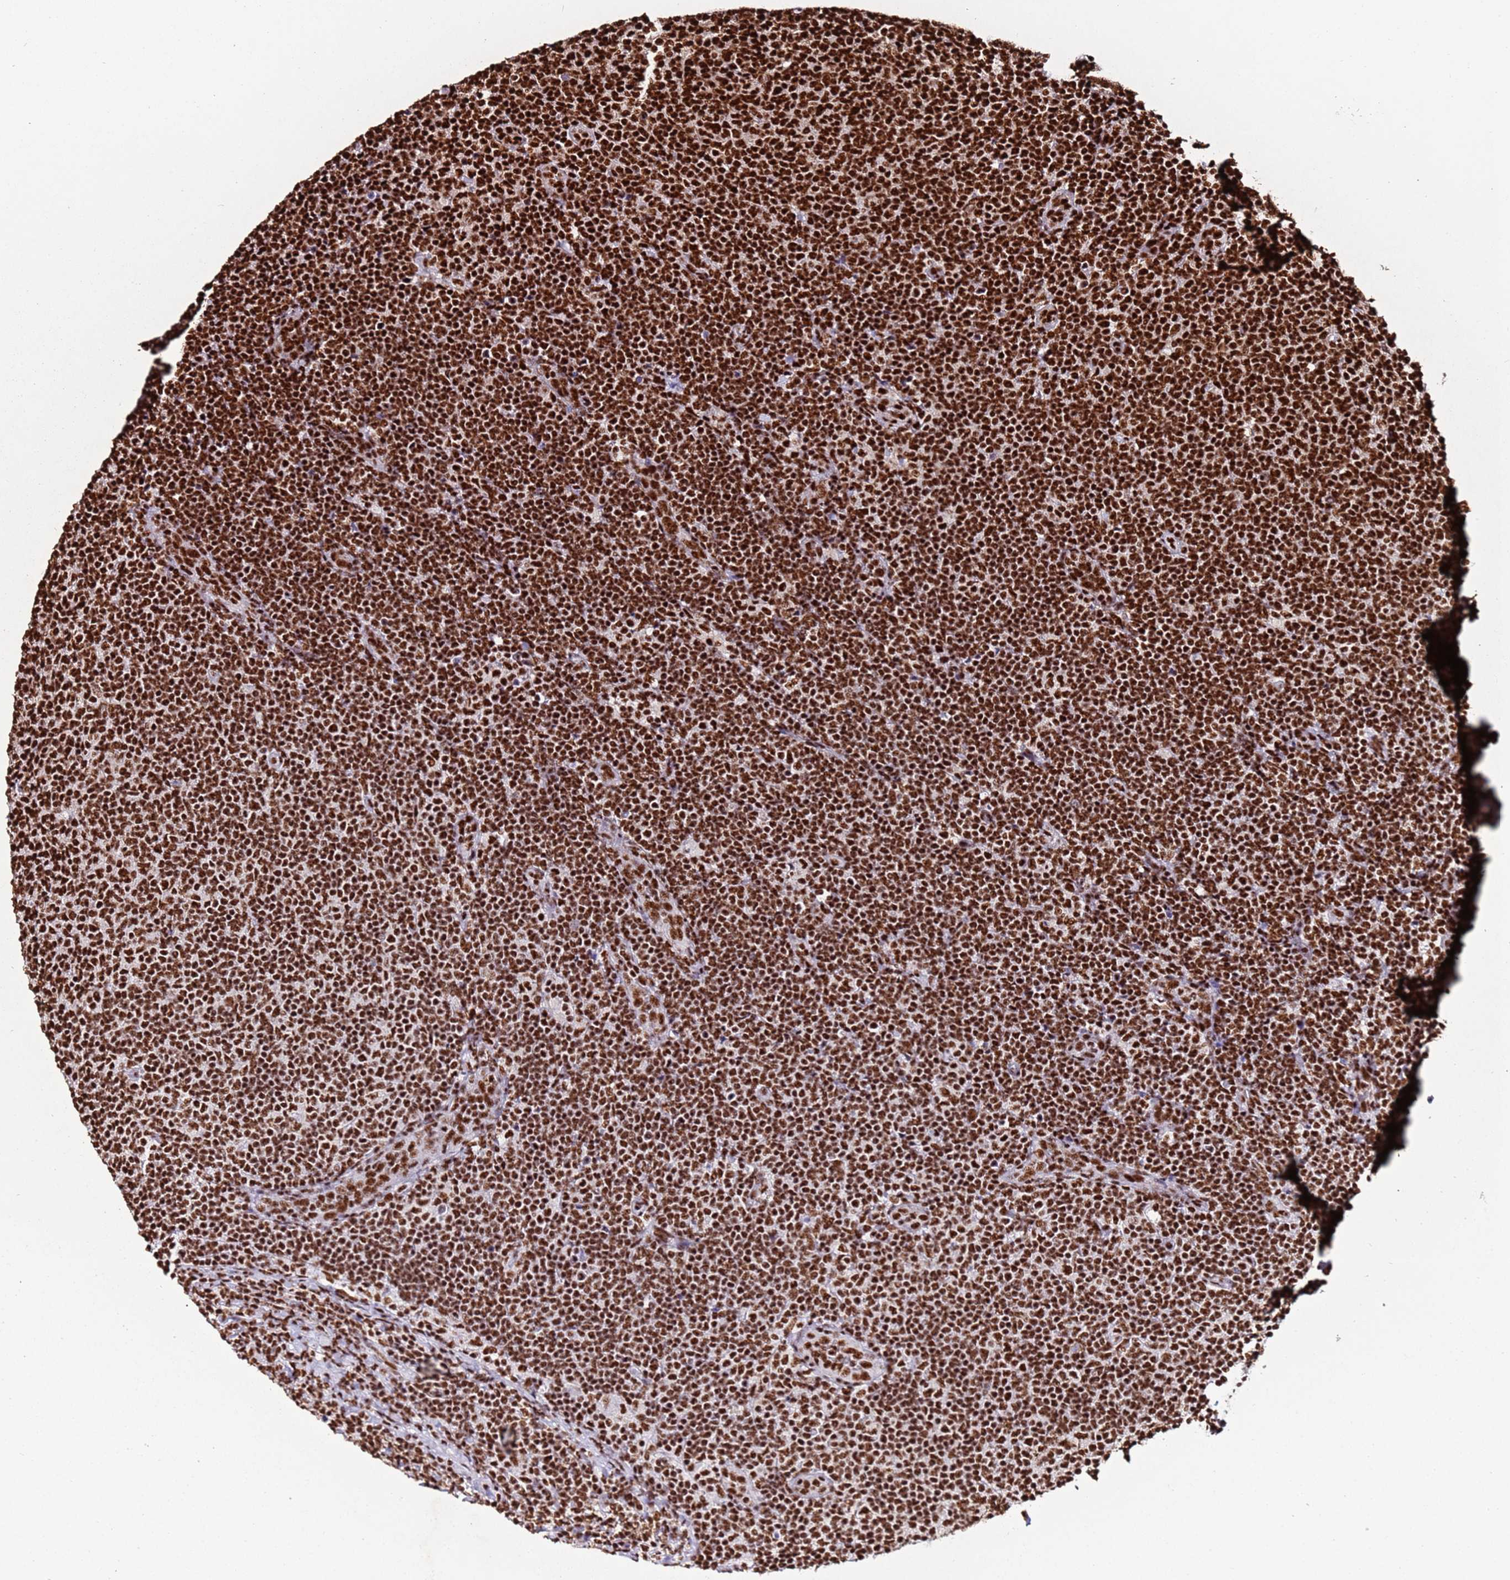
{"staining": {"intensity": "strong", "quantity": ">75%", "location": "nuclear"}, "tissue": "lymphoma", "cell_type": "Tumor cells", "image_type": "cancer", "snomed": [{"axis": "morphology", "description": "Malignant lymphoma, non-Hodgkin's type, Low grade"}, {"axis": "topography", "description": "Lymph node"}], "caption": "Lymphoma stained with DAB immunohistochemistry (IHC) shows high levels of strong nuclear positivity in about >75% of tumor cells.", "gene": "C6orf226", "patient": {"sex": "male", "age": 66}}